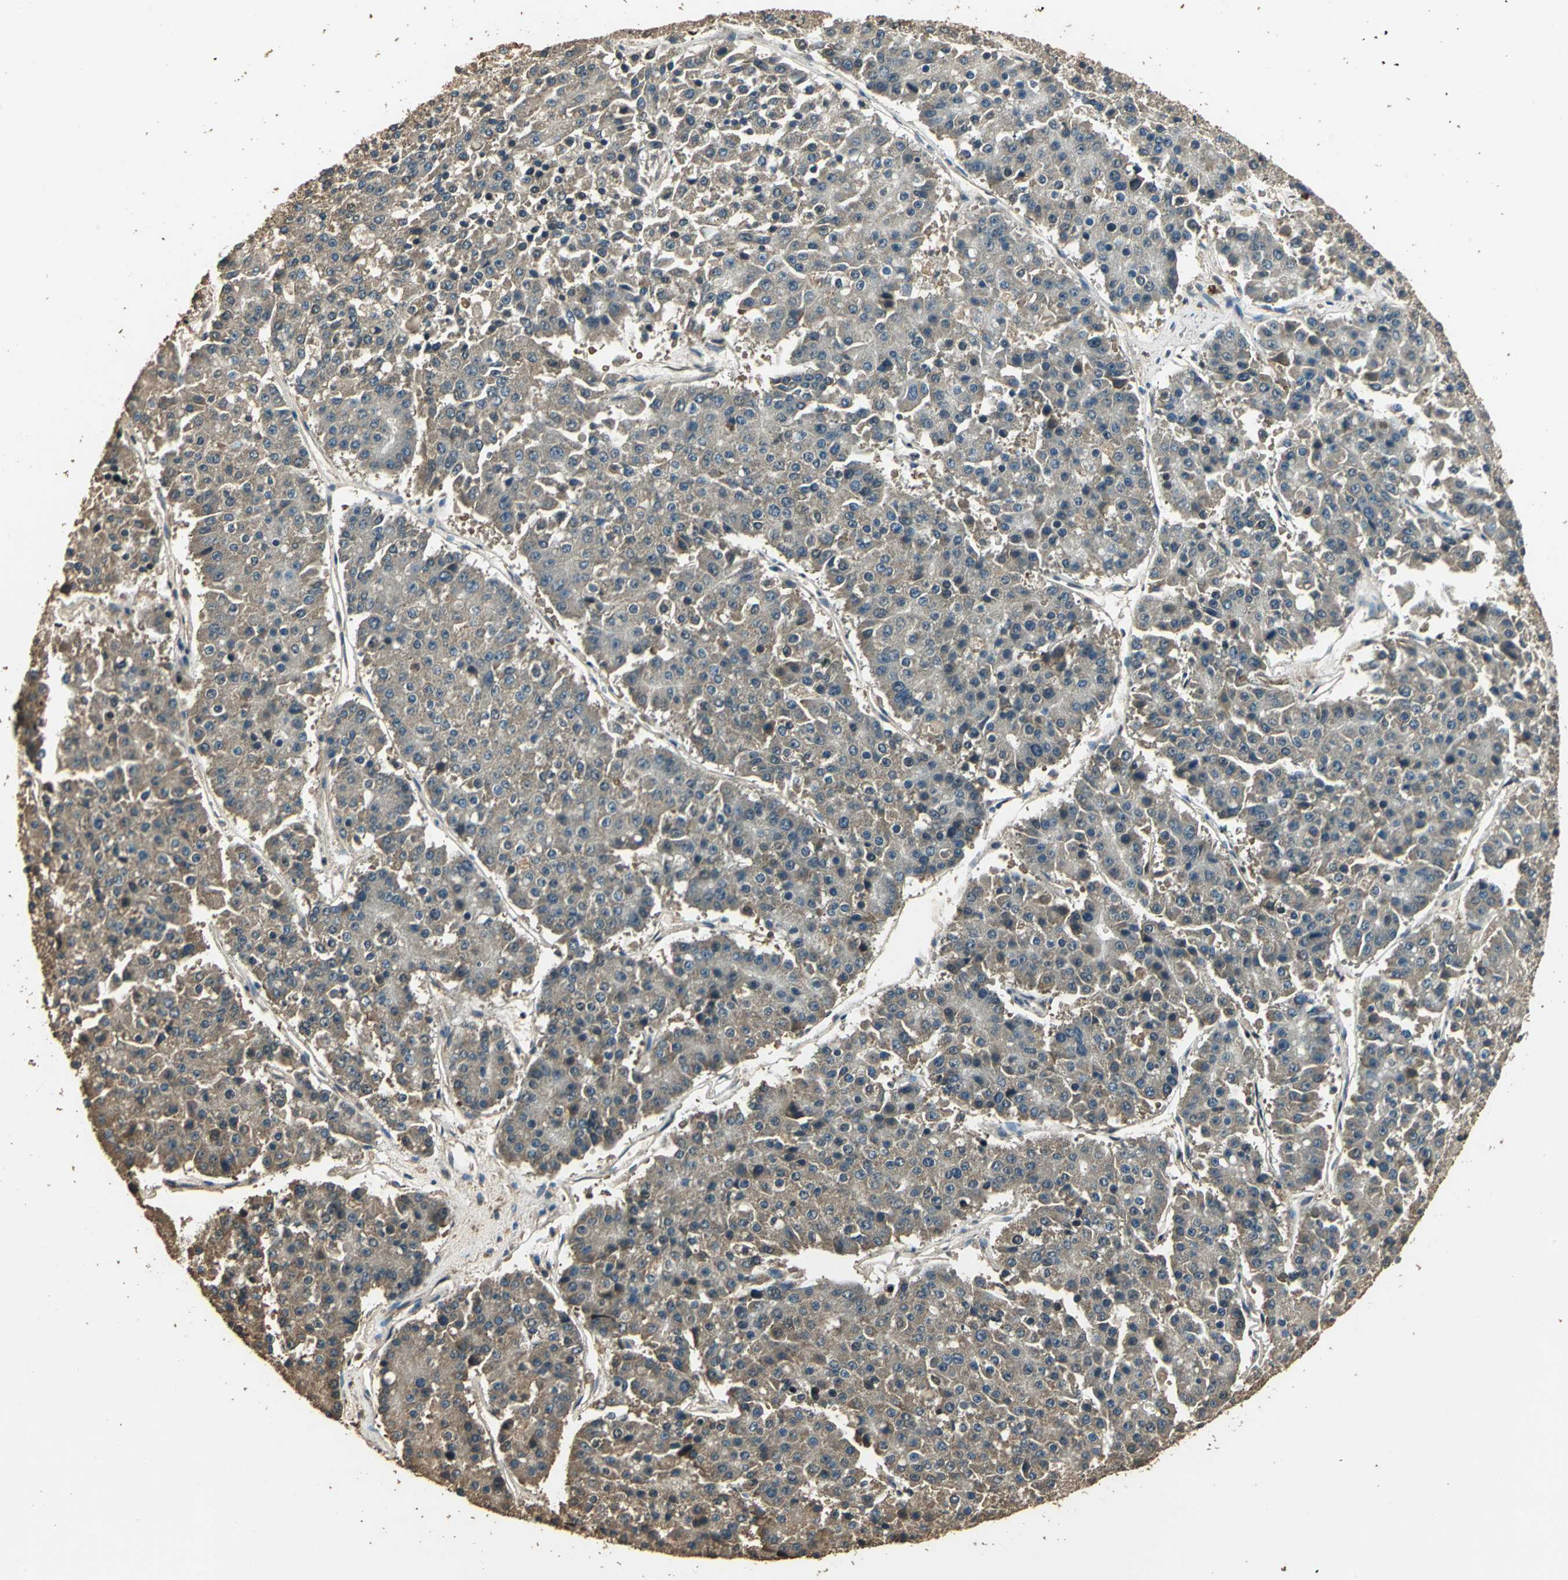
{"staining": {"intensity": "moderate", "quantity": ">75%", "location": "cytoplasmic/membranous"}, "tissue": "pancreatic cancer", "cell_type": "Tumor cells", "image_type": "cancer", "snomed": [{"axis": "morphology", "description": "Adenocarcinoma, NOS"}, {"axis": "topography", "description": "Pancreas"}], "caption": "Protein expression analysis of pancreatic cancer (adenocarcinoma) displays moderate cytoplasmic/membranous positivity in approximately >75% of tumor cells.", "gene": "TMPRSS4", "patient": {"sex": "male", "age": 50}}